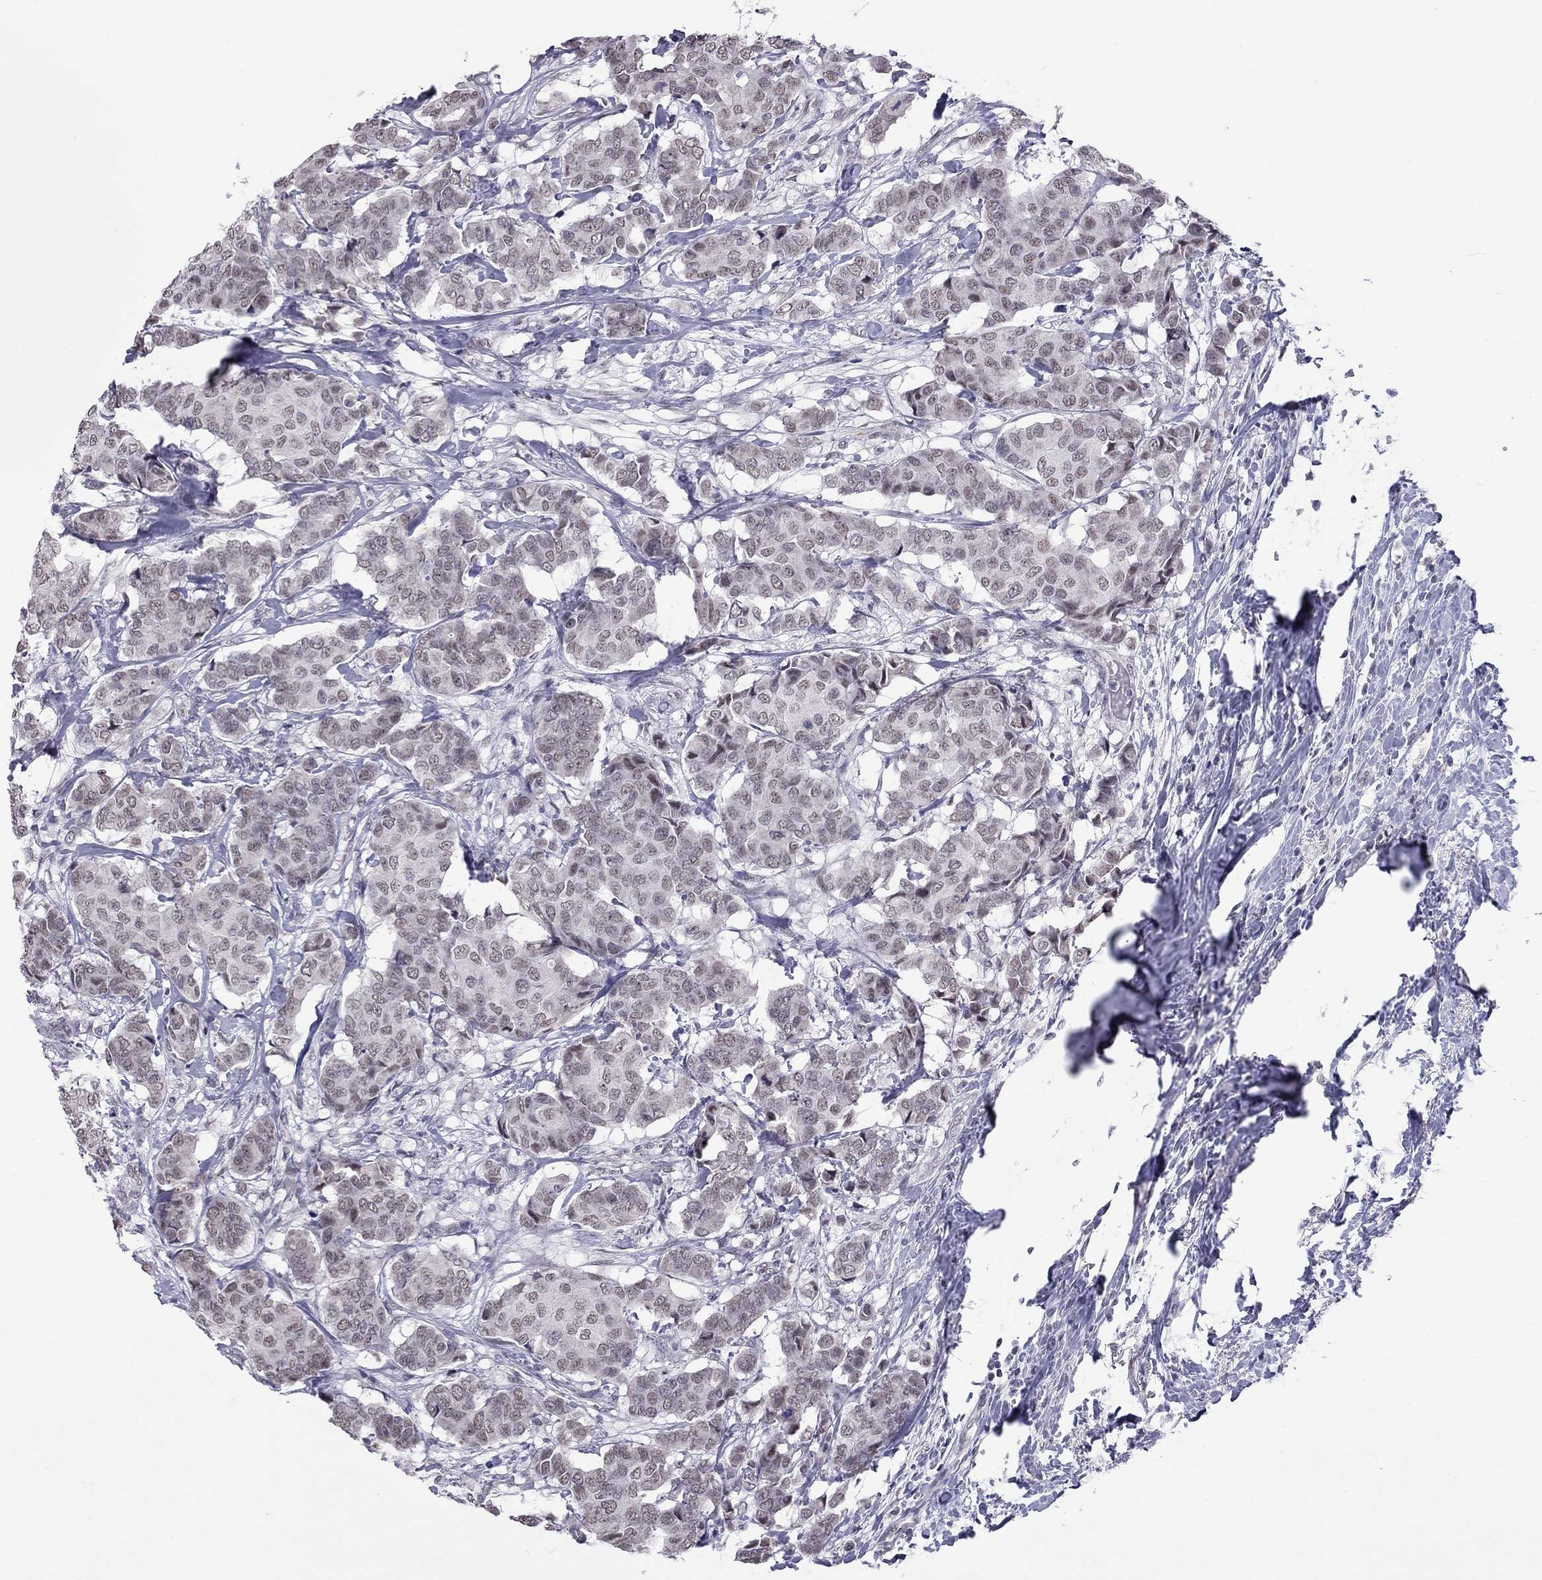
{"staining": {"intensity": "negative", "quantity": "none", "location": "none"}, "tissue": "breast cancer", "cell_type": "Tumor cells", "image_type": "cancer", "snomed": [{"axis": "morphology", "description": "Duct carcinoma"}, {"axis": "topography", "description": "Breast"}], "caption": "The IHC micrograph has no significant expression in tumor cells of breast cancer (invasive ductal carcinoma) tissue.", "gene": "PPP1R3A", "patient": {"sex": "female", "age": 75}}